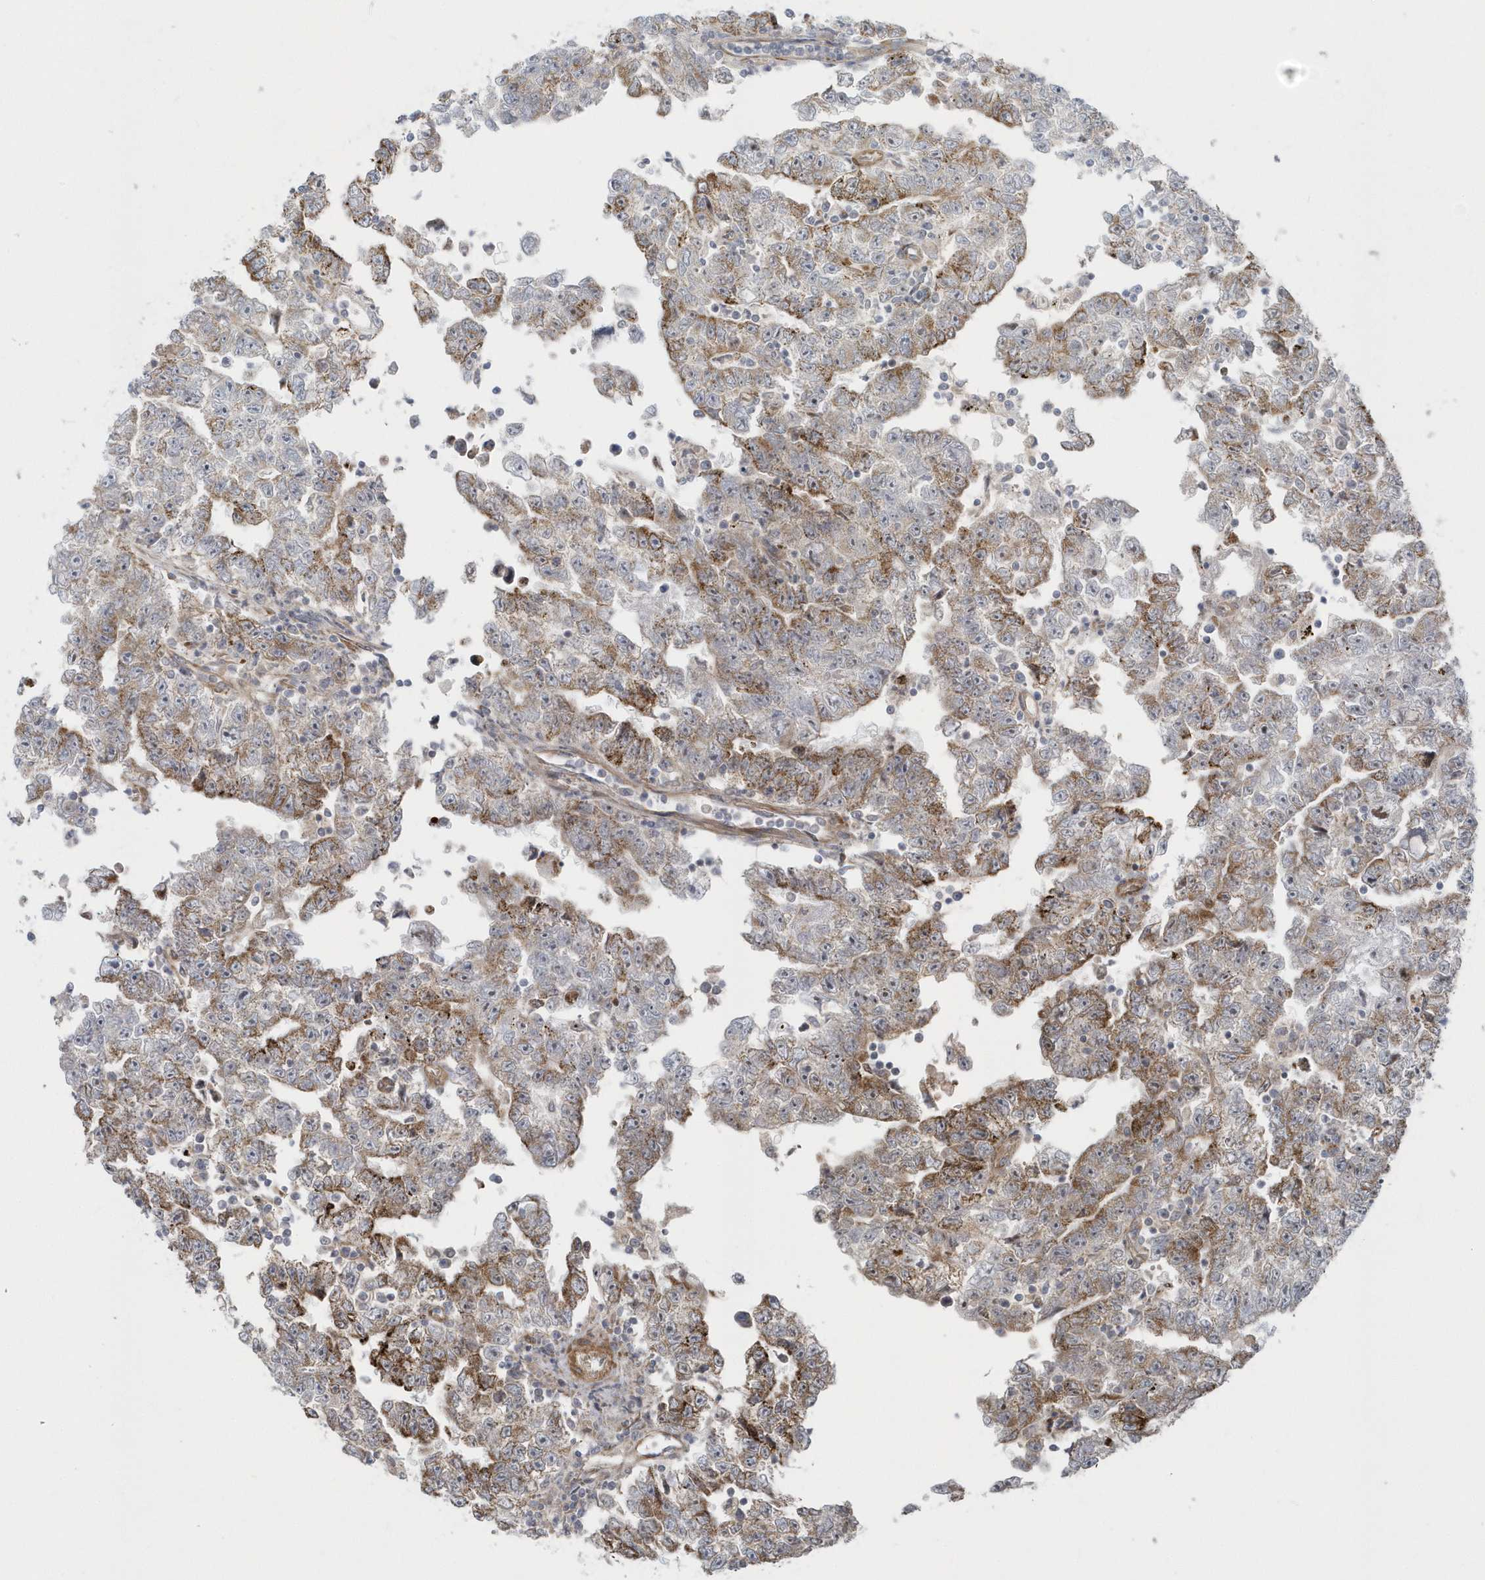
{"staining": {"intensity": "moderate", "quantity": "25%-75%", "location": "cytoplasmic/membranous"}, "tissue": "testis cancer", "cell_type": "Tumor cells", "image_type": "cancer", "snomed": [{"axis": "morphology", "description": "Carcinoma, Embryonal, NOS"}, {"axis": "topography", "description": "Testis"}], "caption": "Embryonal carcinoma (testis) stained with a brown dye exhibits moderate cytoplasmic/membranous positive positivity in approximately 25%-75% of tumor cells.", "gene": "ACTR1A", "patient": {"sex": "male", "age": 25}}